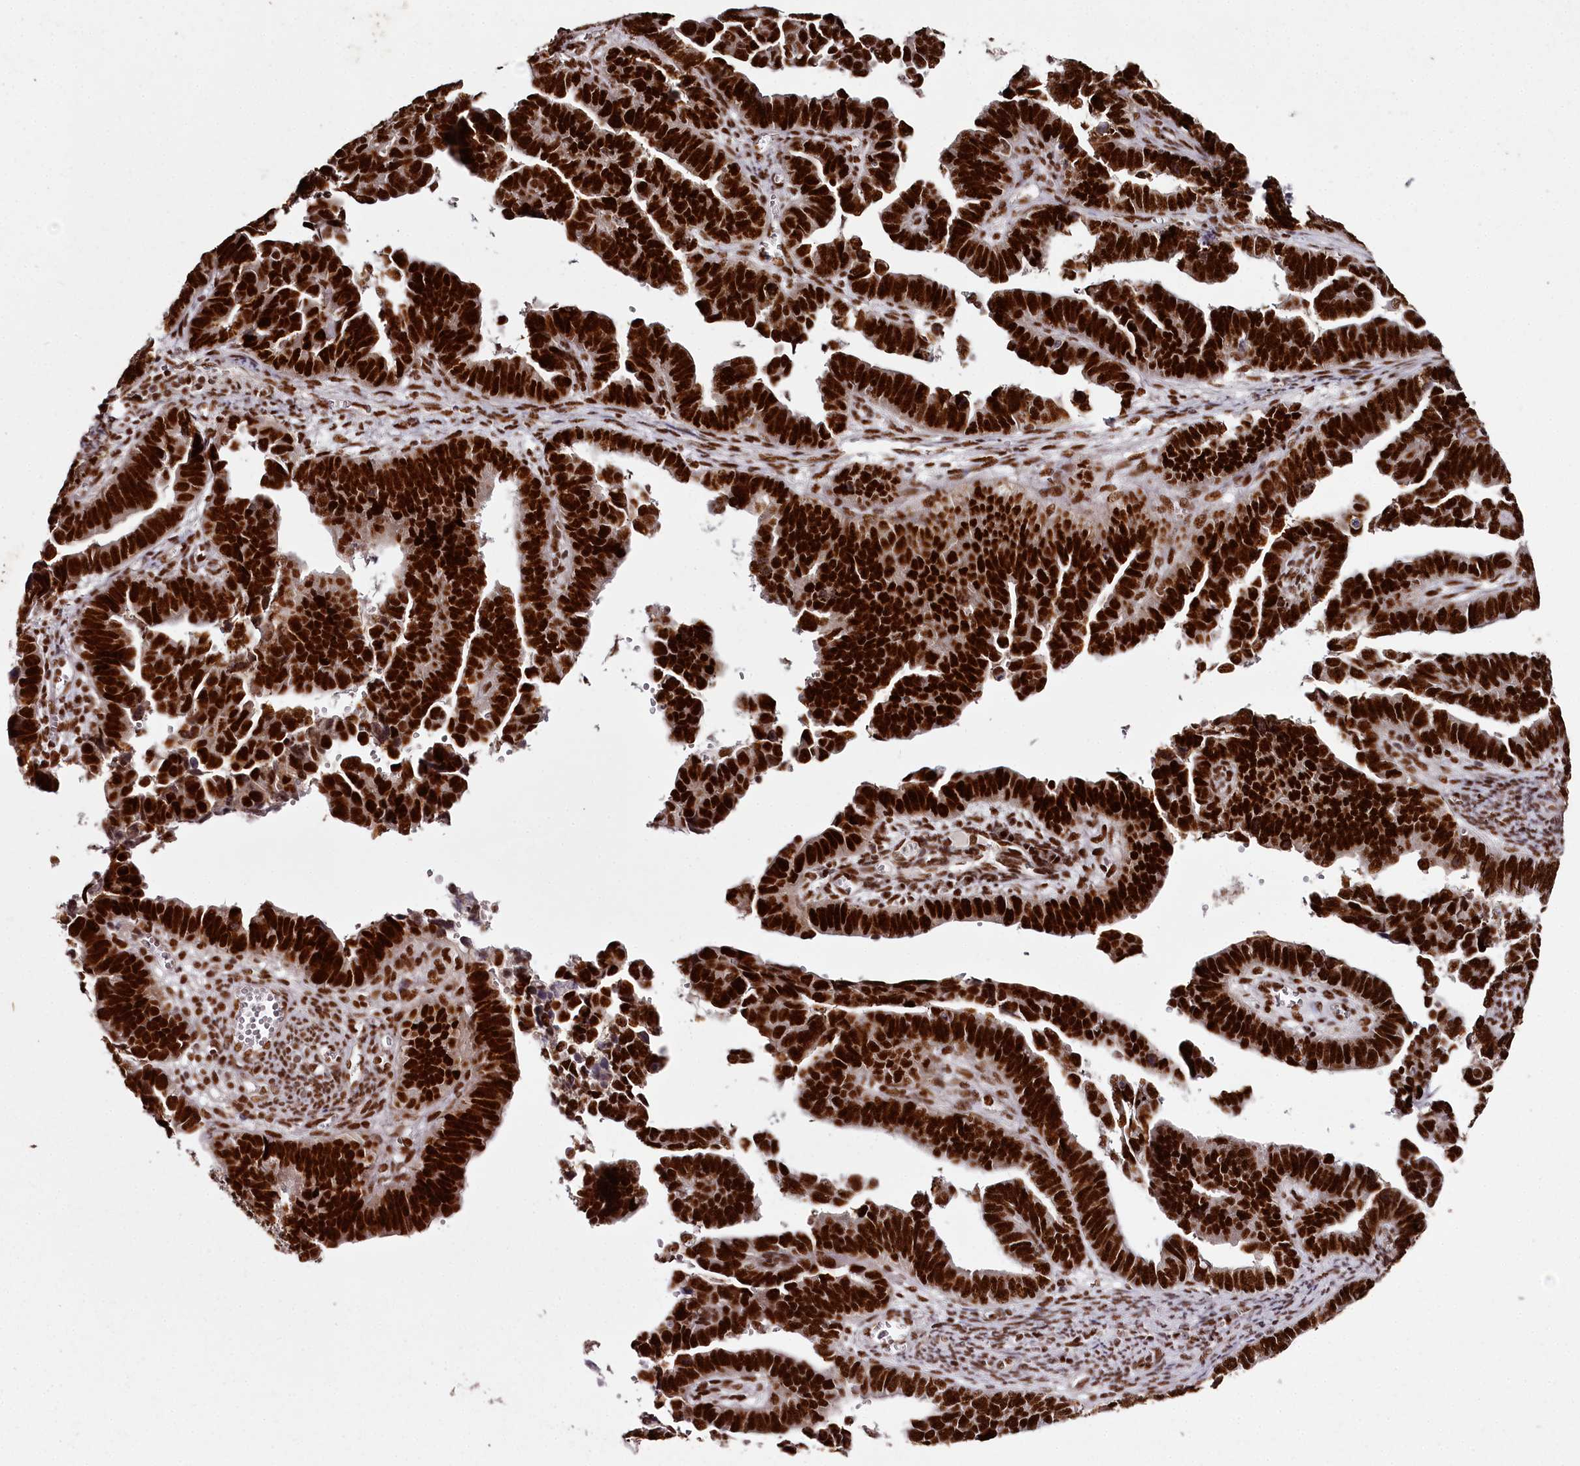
{"staining": {"intensity": "strong", "quantity": ">75%", "location": "nuclear"}, "tissue": "endometrial cancer", "cell_type": "Tumor cells", "image_type": "cancer", "snomed": [{"axis": "morphology", "description": "Adenocarcinoma, NOS"}, {"axis": "topography", "description": "Endometrium"}], "caption": "High-power microscopy captured an IHC micrograph of endometrial adenocarcinoma, revealing strong nuclear expression in about >75% of tumor cells.", "gene": "PSPC1", "patient": {"sex": "female", "age": 75}}